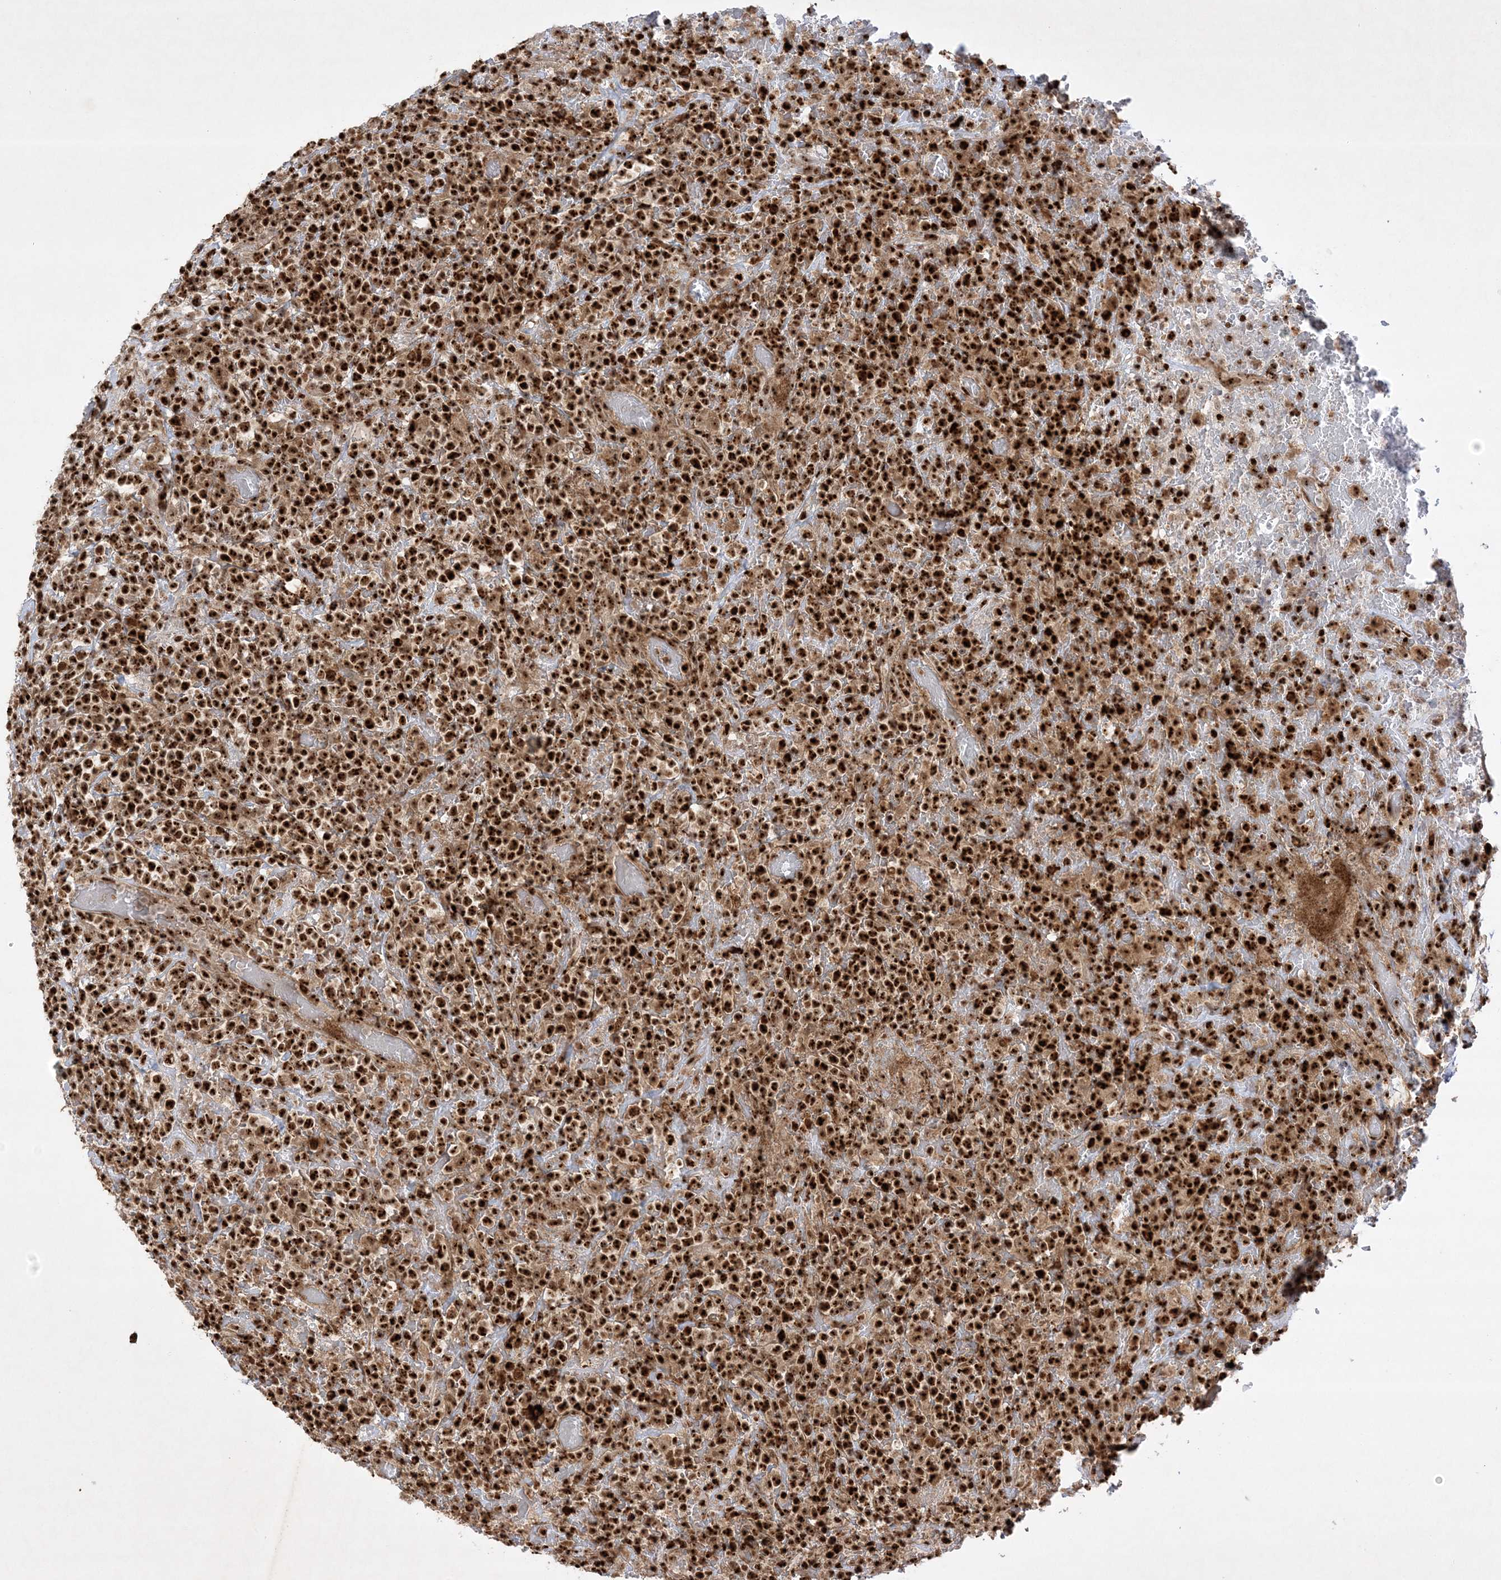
{"staining": {"intensity": "strong", "quantity": ">75%", "location": "cytoplasmic/membranous,nuclear"}, "tissue": "lymphoma", "cell_type": "Tumor cells", "image_type": "cancer", "snomed": [{"axis": "morphology", "description": "Malignant lymphoma, non-Hodgkin's type, High grade"}, {"axis": "topography", "description": "Colon"}], "caption": "Immunohistochemical staining of human high-grade malignant lymphoma, non-Hodgkin's type exhibits high levels of strong cytoplasmic/membranous and nuclear protein expression in about >75% of tumor cells.", "gene": "NPM3", "patient": {"sex": "female", "age": 53}}